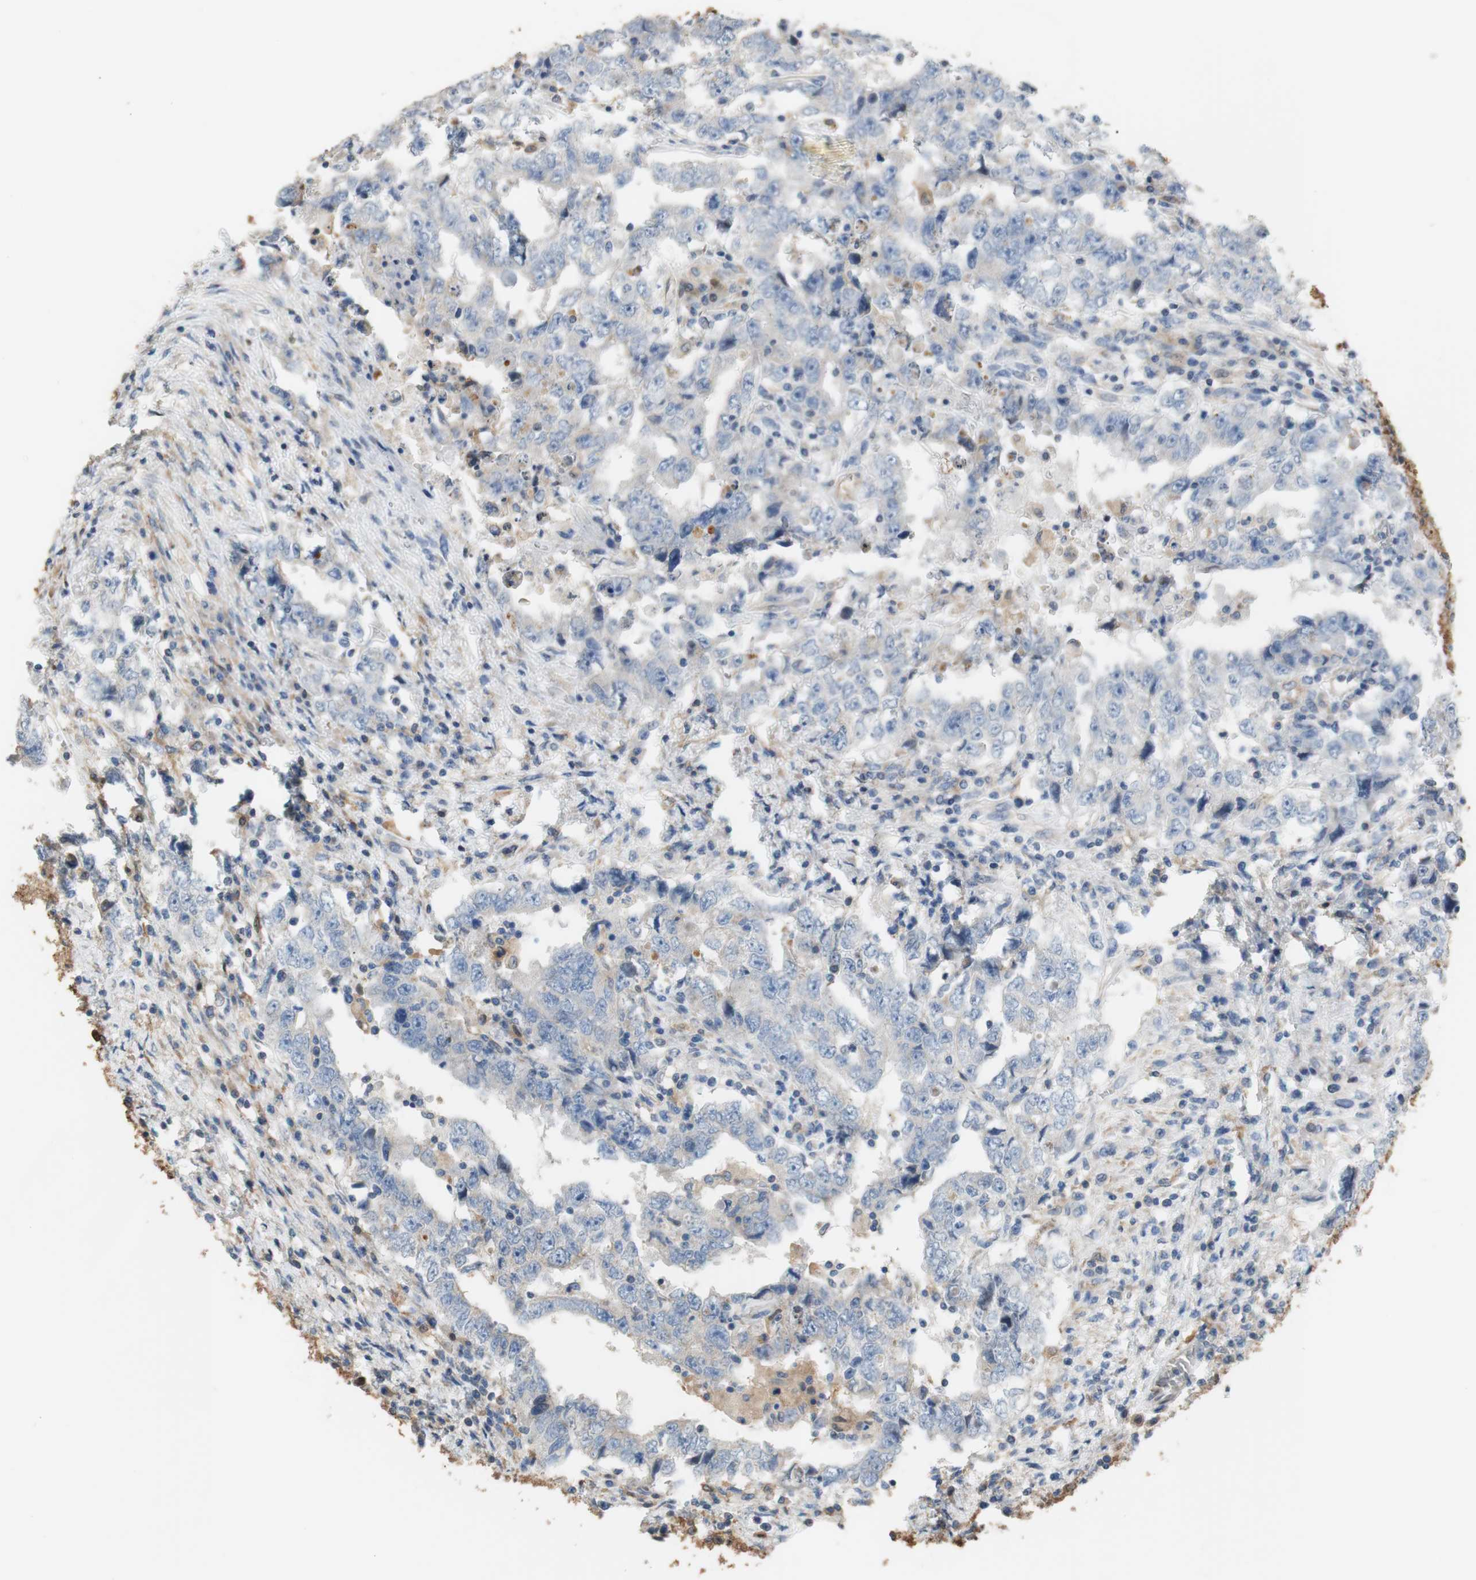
{"staining": {"intensity": "weak", "quantity": "25%-75%", "location": "cytoplasmic/membranous"}, "tissue": "testis cancer", "cell_type": "Tumor cells", "image_type": "cancer", "snomed": [{"axis": "morphology", "description": "Carcinoma, Embryonal, NOS"}, {"axis": "topography", "description": "Testis"}], "caption": "Tumor cells display low levels of weak cytoplasmic/membranous positivity in approximately 25%-75% of cells in testis embryonal carcinoma.", "gene": "ALDH1A2", "patient": {"sex": "male", "age": 26}}